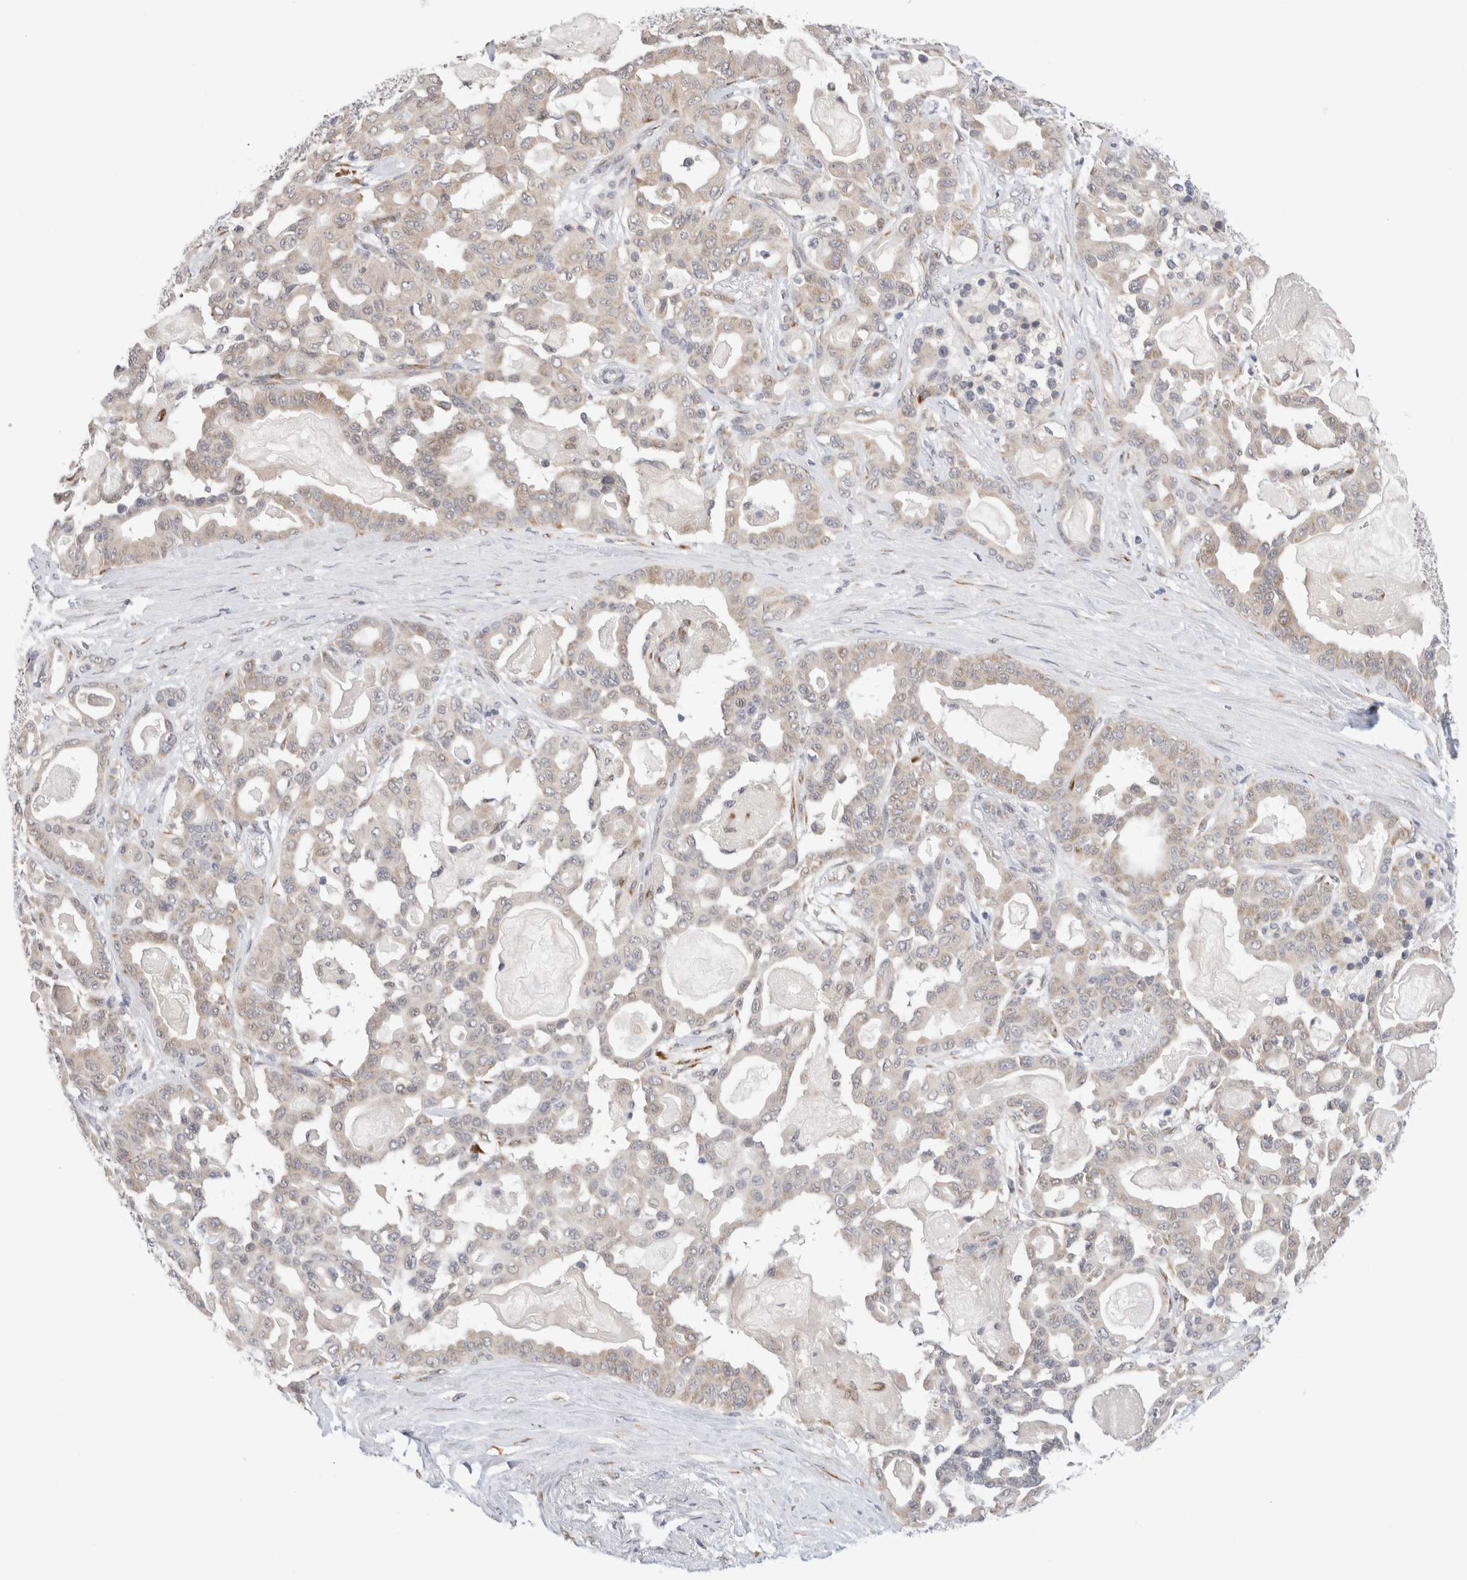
{"staining": {"intensity": "weak", "quantity": "25%-75%", "location": "cytoplasmic/membranous"}, "tissue": "pancreatic cancer", "cell_type": "Tumor cells", "image_type": "cancer", "snomed": [{"axis": "morphology", "description": "Adenocarcinoma, NOS"}, {"axis": "topography", "description": "Pancreas"}], "caption": "This photomicrograph demonstrates immunohistochemistry staining of pancreatic cancer, with low weak cytoplasmic/membranous positivity in approximately 25%-75% of tumor cells.", "gene": "HDLBP", "patient": {"sex": "male", "age": 63}}